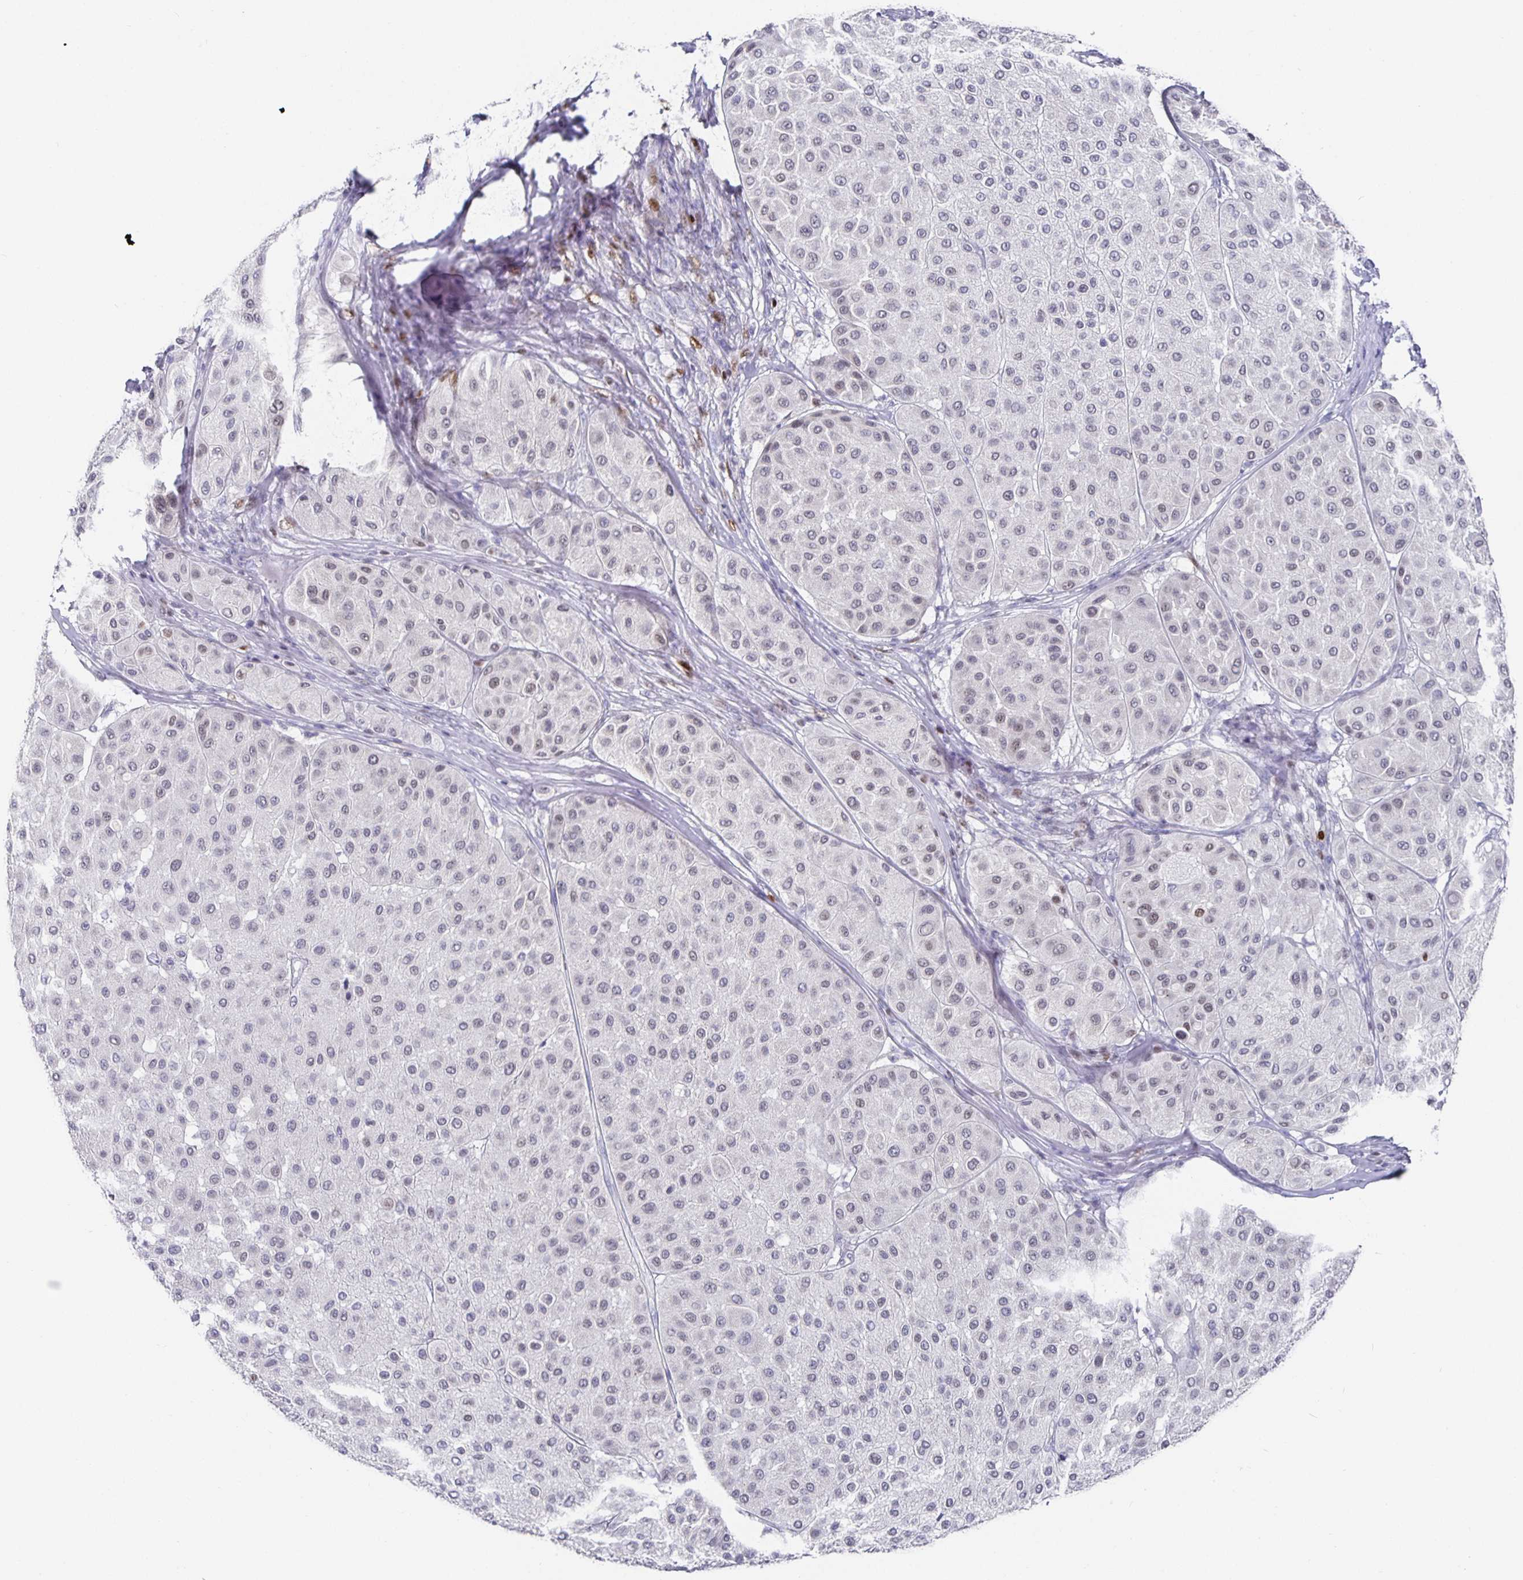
{"staining": {"intensity": "negative", "quantity": "none", "location": "none"}, "tissue": "melanoma", "cell_type": "Tumor cells", "image_type": "cancer", "snomed": [{"axis": "morphology", "description": "Malignant melanoma, Metastatic site"}, {"axis": "topography", "description": "Smooth muscle"}], "caption": "The photomicrograph exhibits no significant staining in tumor cells of melanoma. (Brightfield microscopy of DAB immunohistochemistry (IHC) at high magnification).", "gene": "RUNX2", "patient": {"sex": "male", "age": 41}}